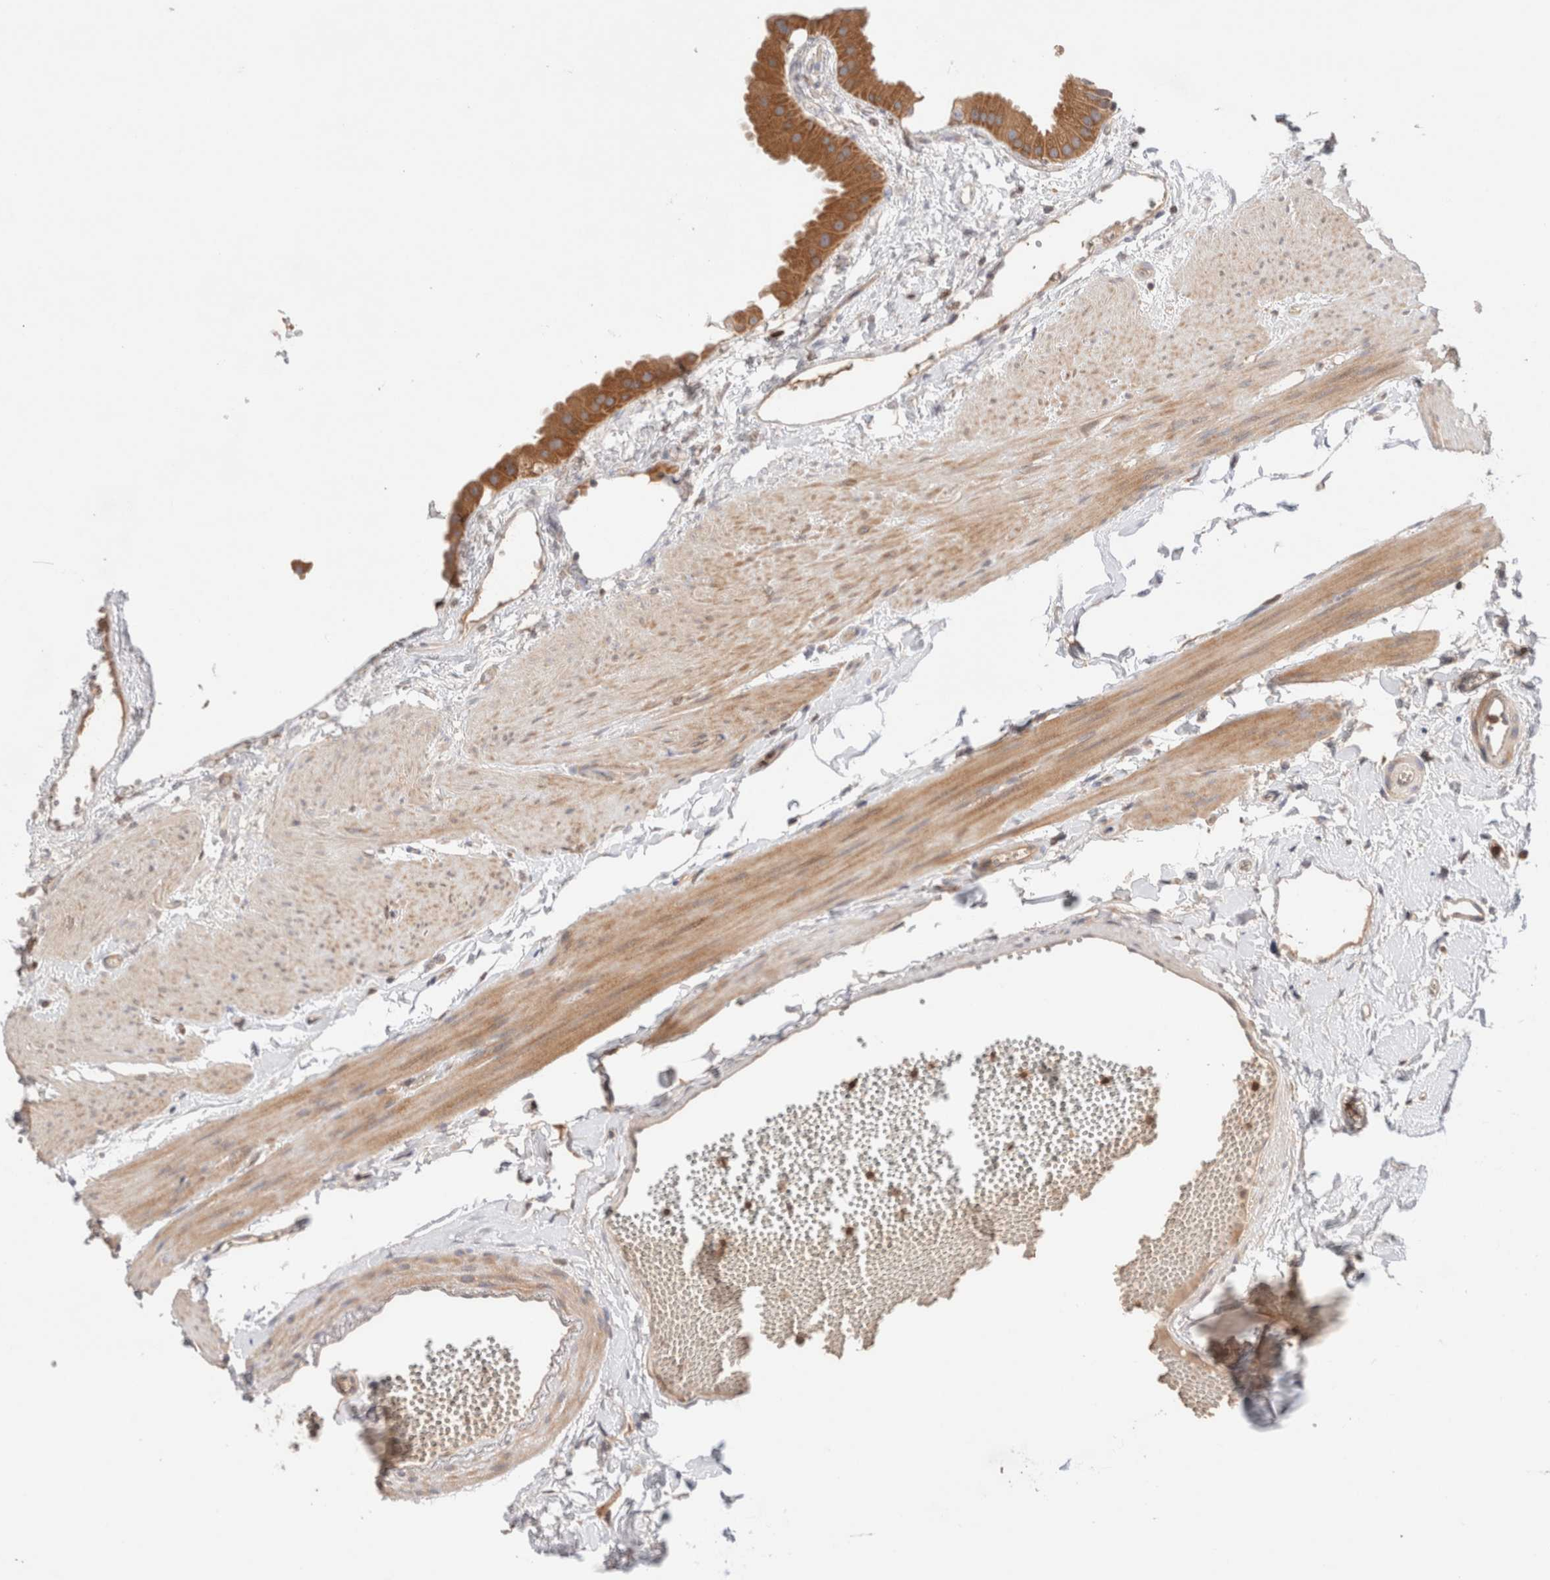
{"staining": {"intensity": "moderate", "quantity": ">75%", "location": "cytoplasmic/membranous"}, "tissue": "gallbladder", "cell_type": "Glandular cells", "image_type": "normal", "snomed": [{"axis": "morphology", "description": "Normal tissue, NOS"}, {"axis": "topography", "description": "Gallbladder"}], "caption": "Immunohistochemical staining of benign gallbladder demonstrates >75% levels of moderate cytoplasmic/membranous protein expression in approximately >75% of glandular cells.", "gene": "SIKE1", "patient": {"sex": "female", "age": 64}}